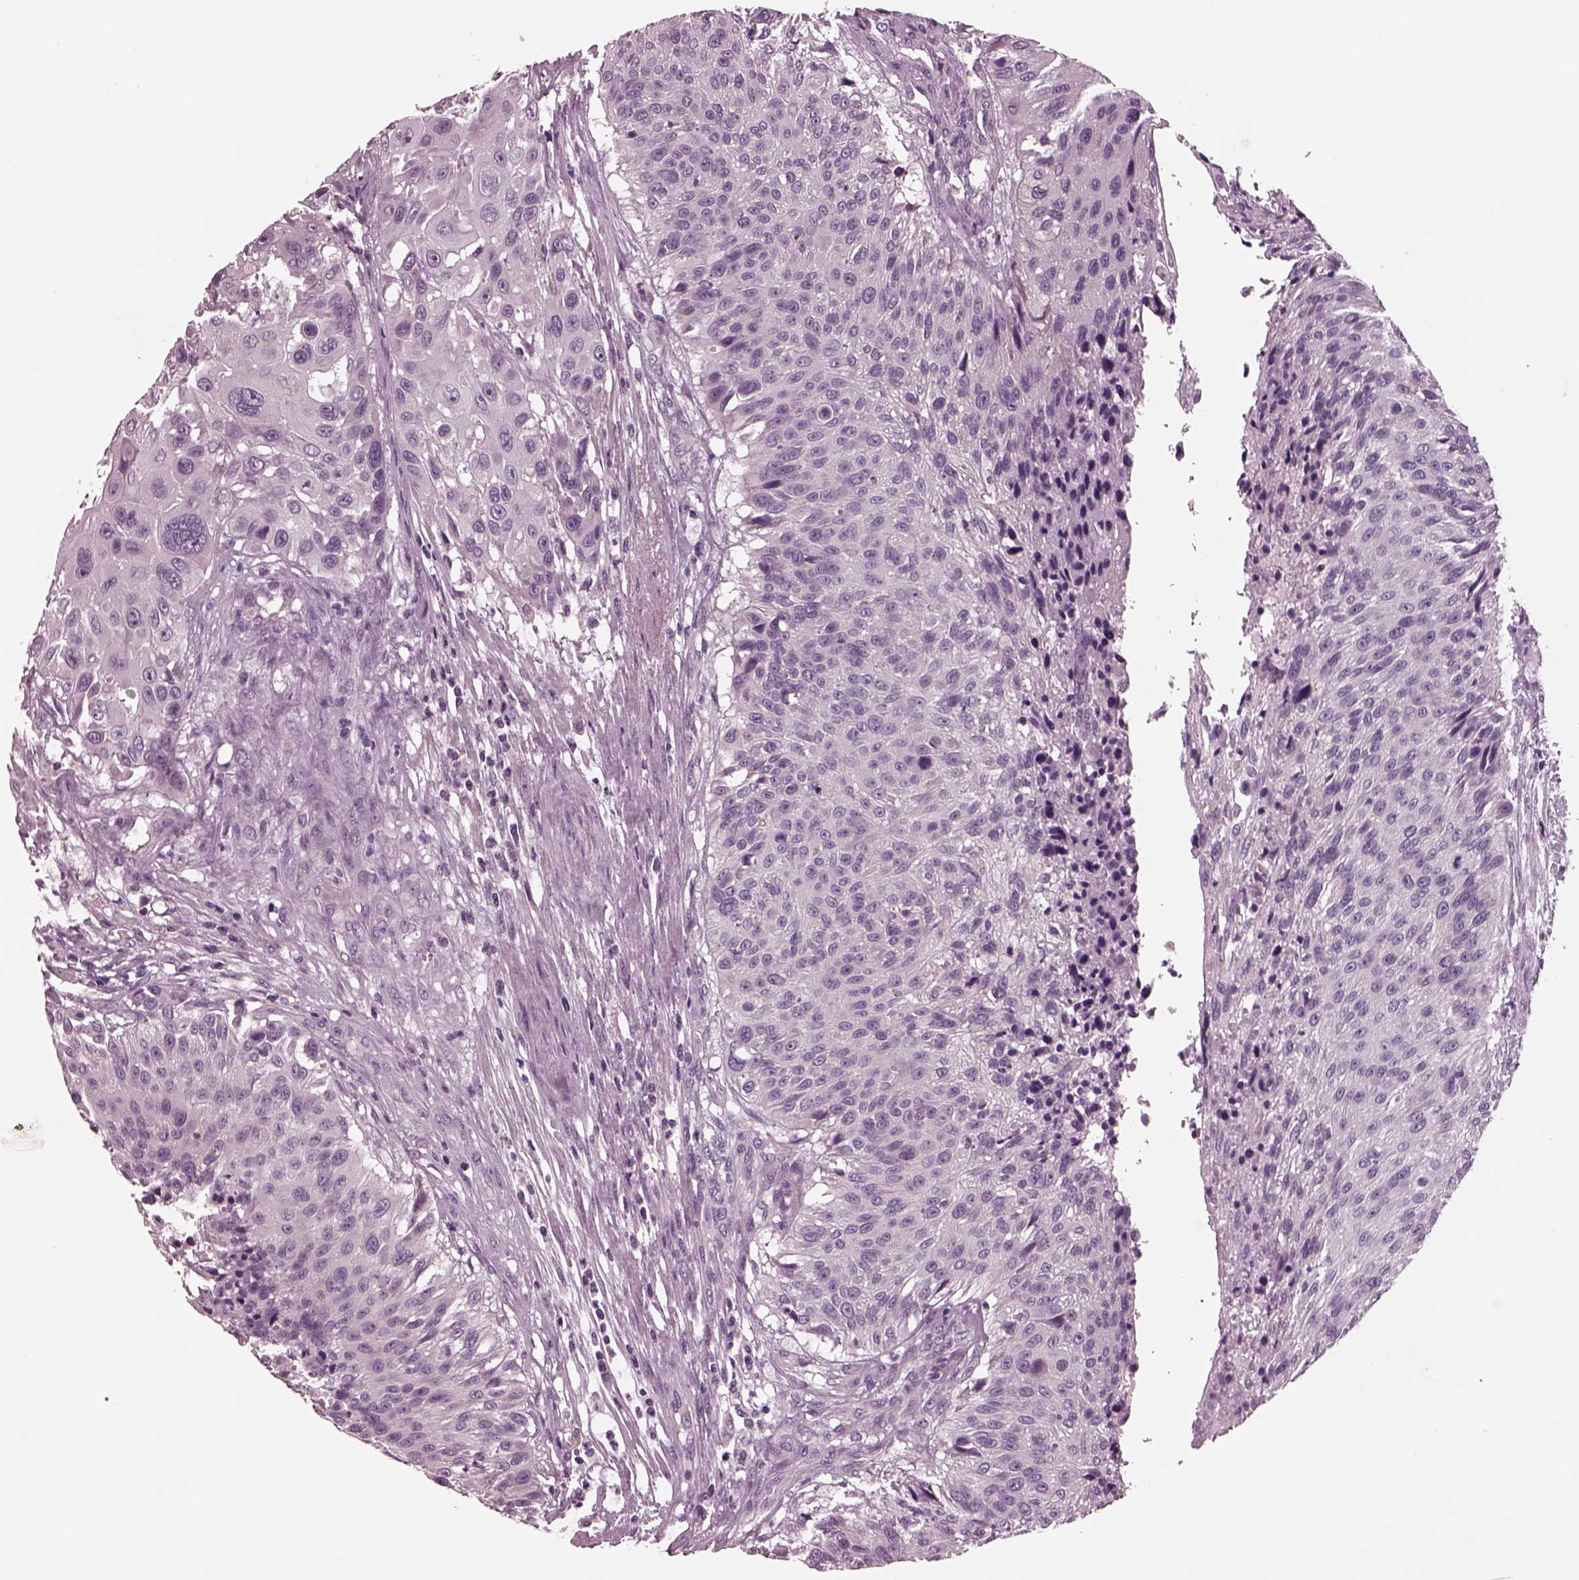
{"staining": {"intensity": "negative", "quantity": "none", "location": "none"}, "tissue": "urothelial cancer", "cell_type": "Tumor cells", "image_type": "cancer", "snomed": [{"axis": "morphology", "description": "Urothelial carcinoma, NOS"}, {"axis": "topography", "description": "Urinary bladder"}], "caption": "The histopathology image exhibits no significant expression in tumor cells of urothelial cancer.", "gene": "AP4M1", "patient": {"sex": "male", "age": 55}}